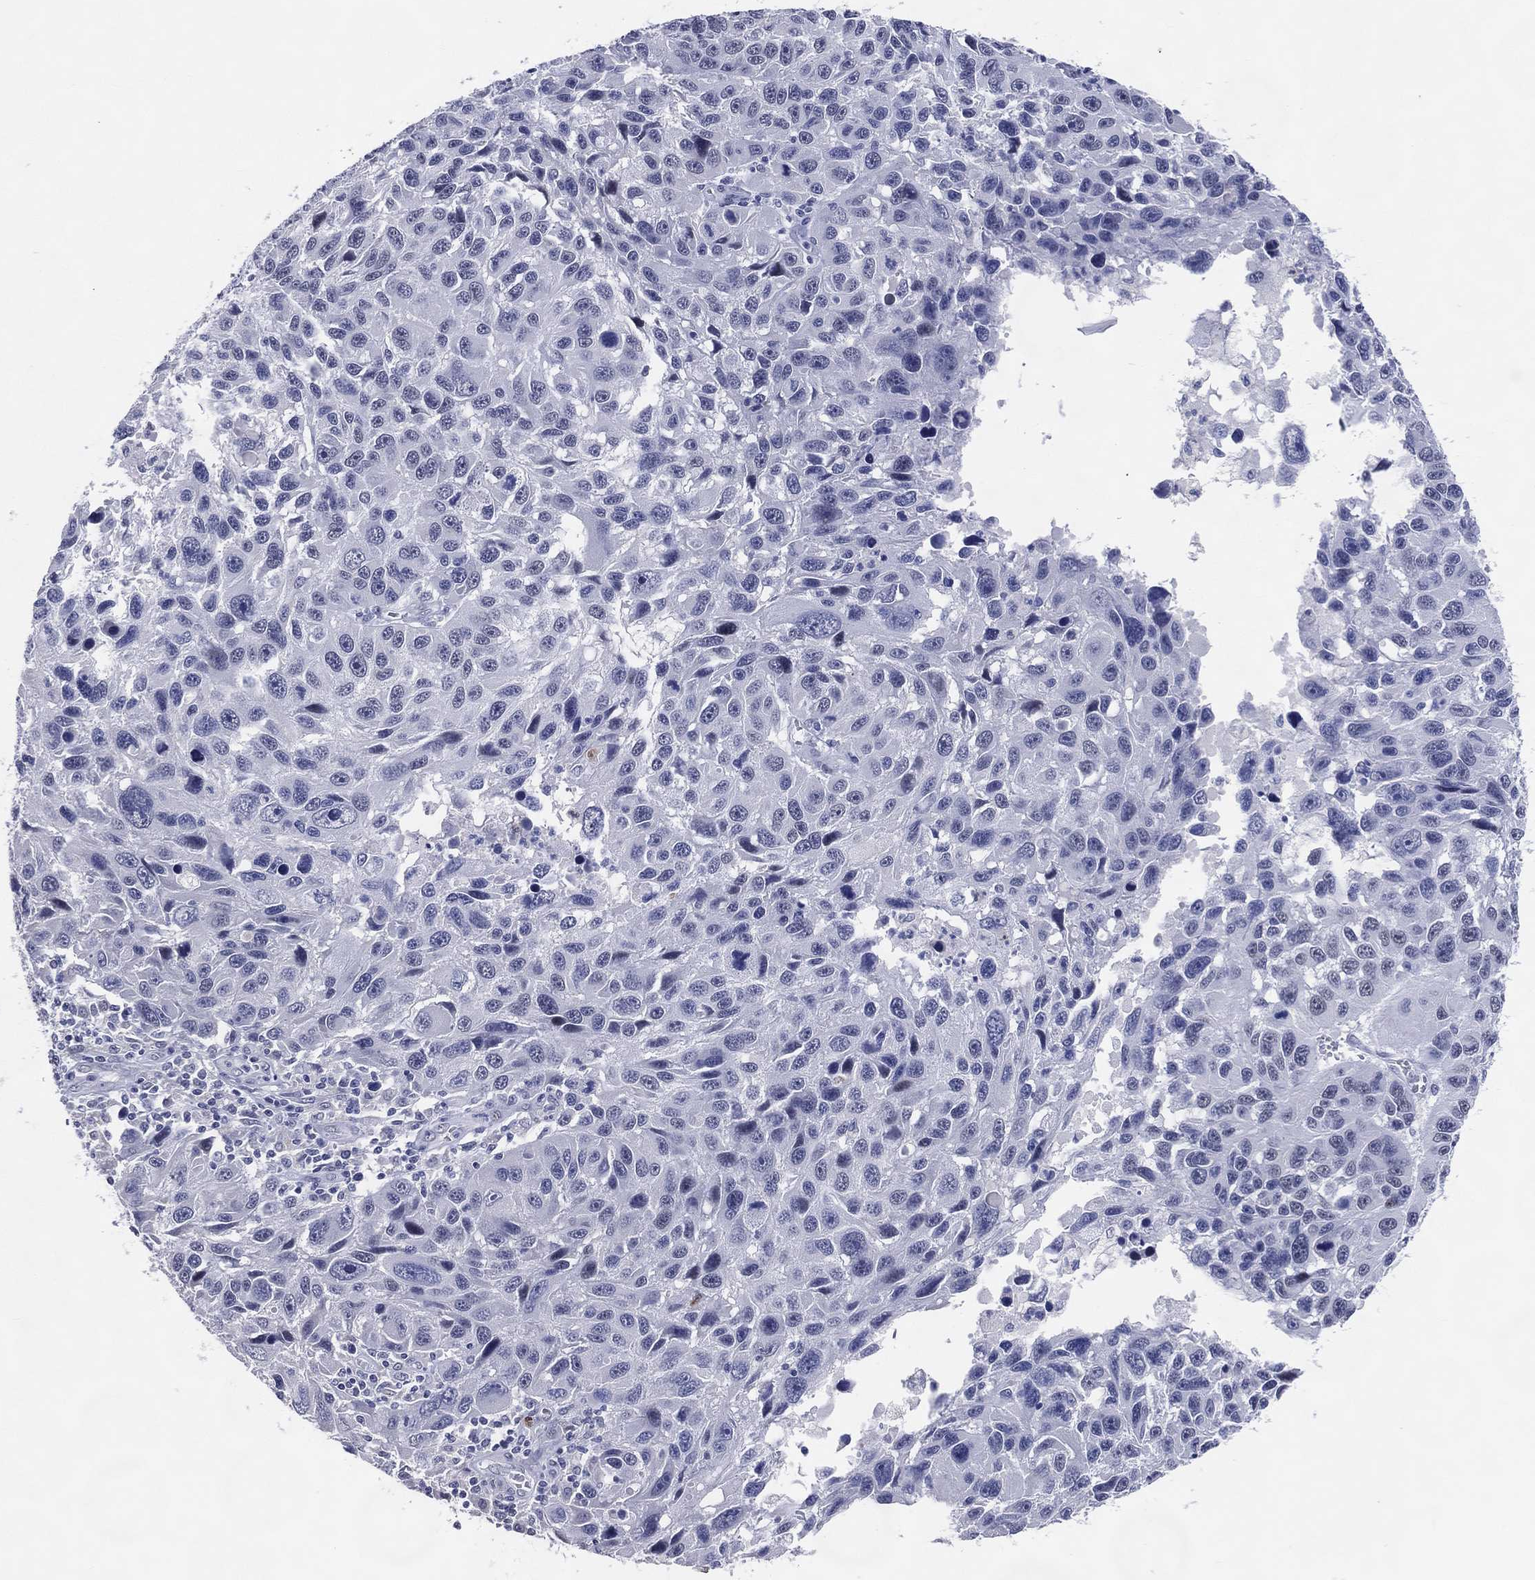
{"staining": {"intensity": "negative", "quantity": "none", "location": "none"}, "tissue": "melanoma", "cell_type": "Tumor cells", "image_type": "cancer", "snomed": [{"axis": "morphology", "description": "Malignant melanoma, NOS"}, {"axis": "topography", "description": "Skin"}], "caption": "This is an immunohistochemistry (IHC) histopathology image of malignant melanoma. There is no expression in tumor cells.", "gene": "CFAP58", "patient": {"sex": "male", "age": 53}}